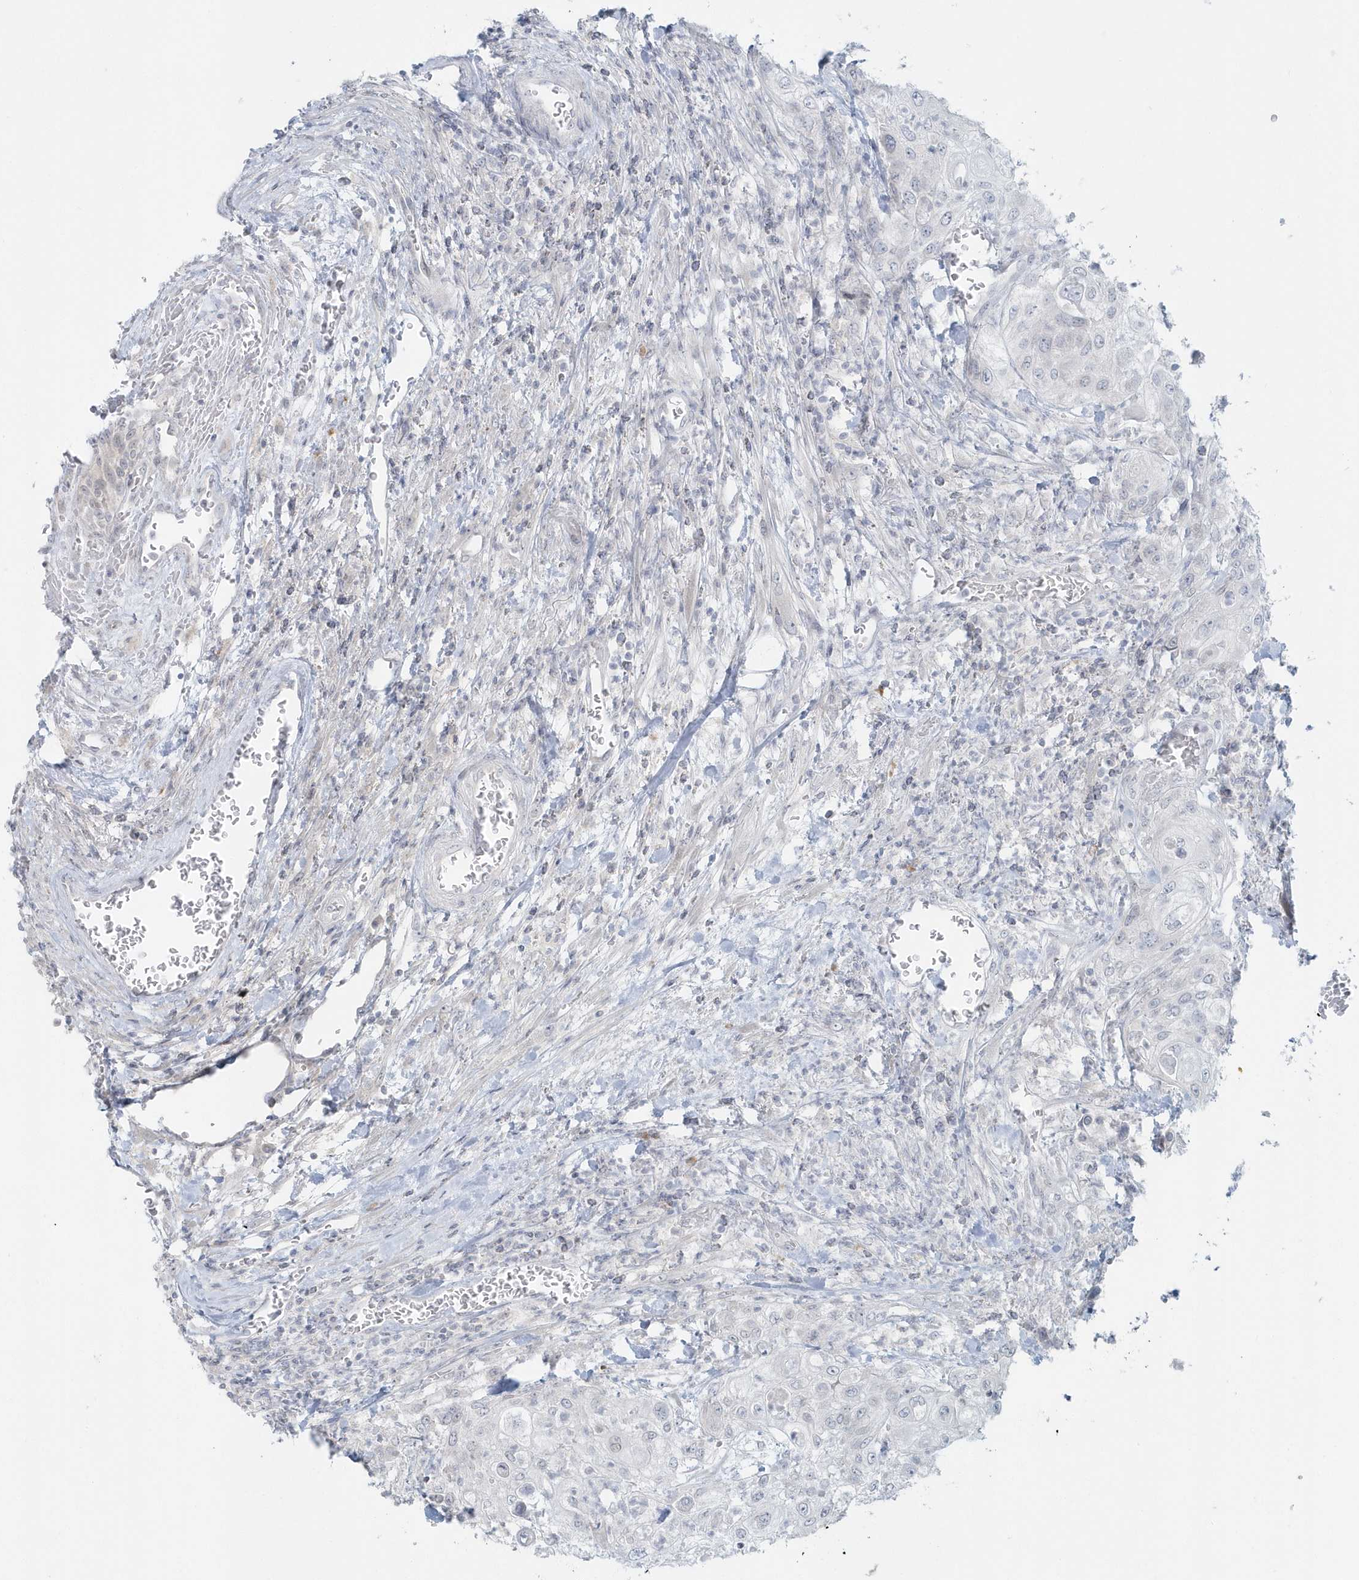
{"staining": {"intensity": "negative", "quantity": "none", "location": "none"}, "tissue": "urothelial cancer", "cell_type": "Tumor cells", "image_type": "cancer", "snomed": [{"axis": "morphology", "description": "Urothelial carcinoma, High grade"}, {"axis": "topography", "description": "Urinary bladder"}], "caption": "Micrograph shows no protein positivity in tumor cells of high-grade urothelial carcinoma tissue.", "gene": "BLTP3A", "patient": {"sex": "female", "age": 79}}